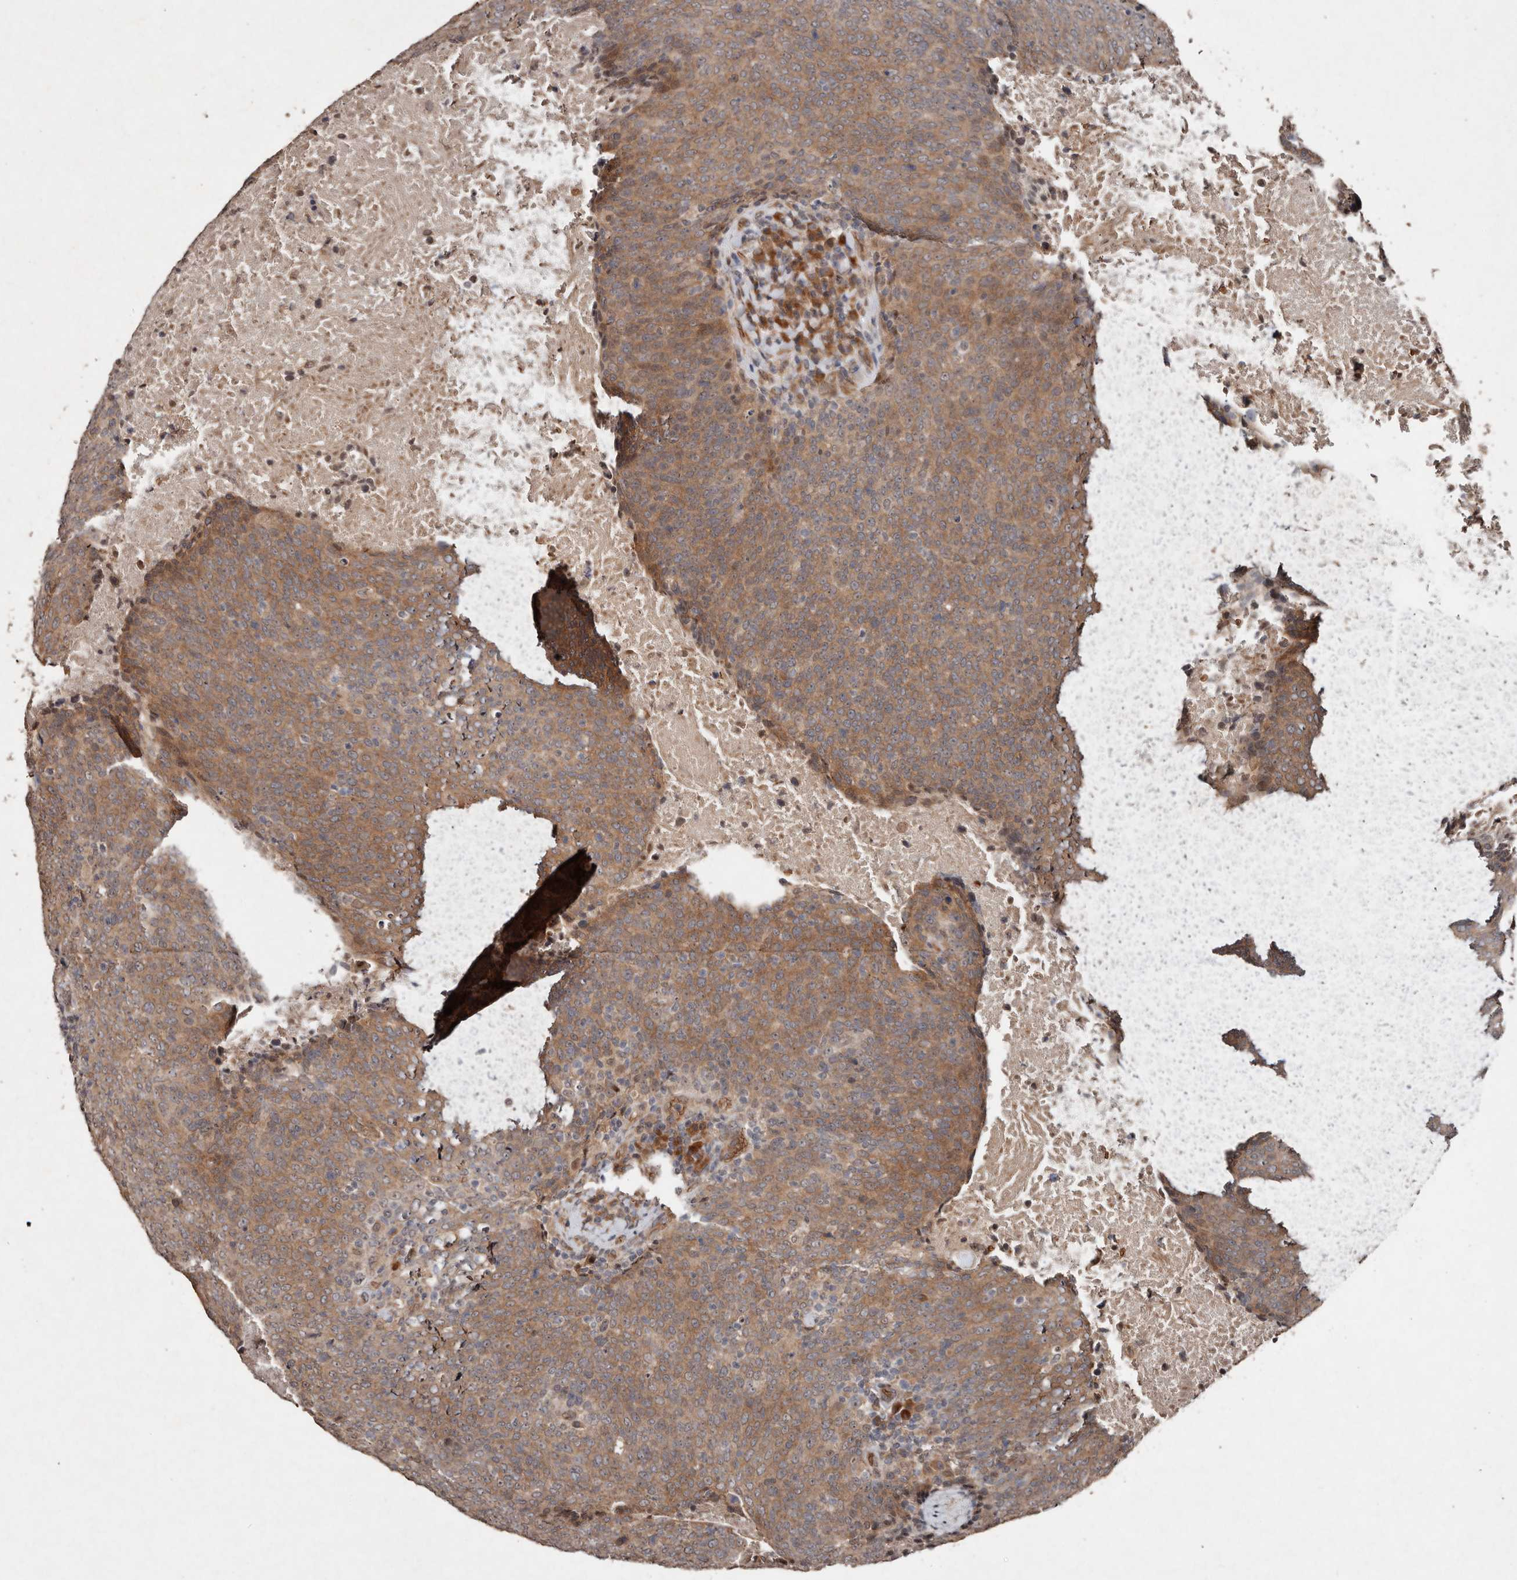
{"staining": {"intensity": "moderate", "quantity": ">75%", "location": "cytoplasmic/membranous"}, "tissue": "head and neck cancer", "cell_type": "Tumor cells", "image_type": "cancer", "snomed": [{"axis": "morphology", "description": "Squamous cell carcinoma, NOS"}, {"axis": "morphology", "description": "Squamous cell carcinoma, metastatic, NOS"}, {"axis": "topography", "description": "Lymph node"}, {"axis": "topography", "description": "Head-Neck"}], "caption": "Human head and neck cancer stained with a brown dye reveals moderate cytoplasmic/membranous positive expression in approximately >75% of tumor cells.", "gene": "DIP2C", "patient": {"sex": "male", "age": 62}}